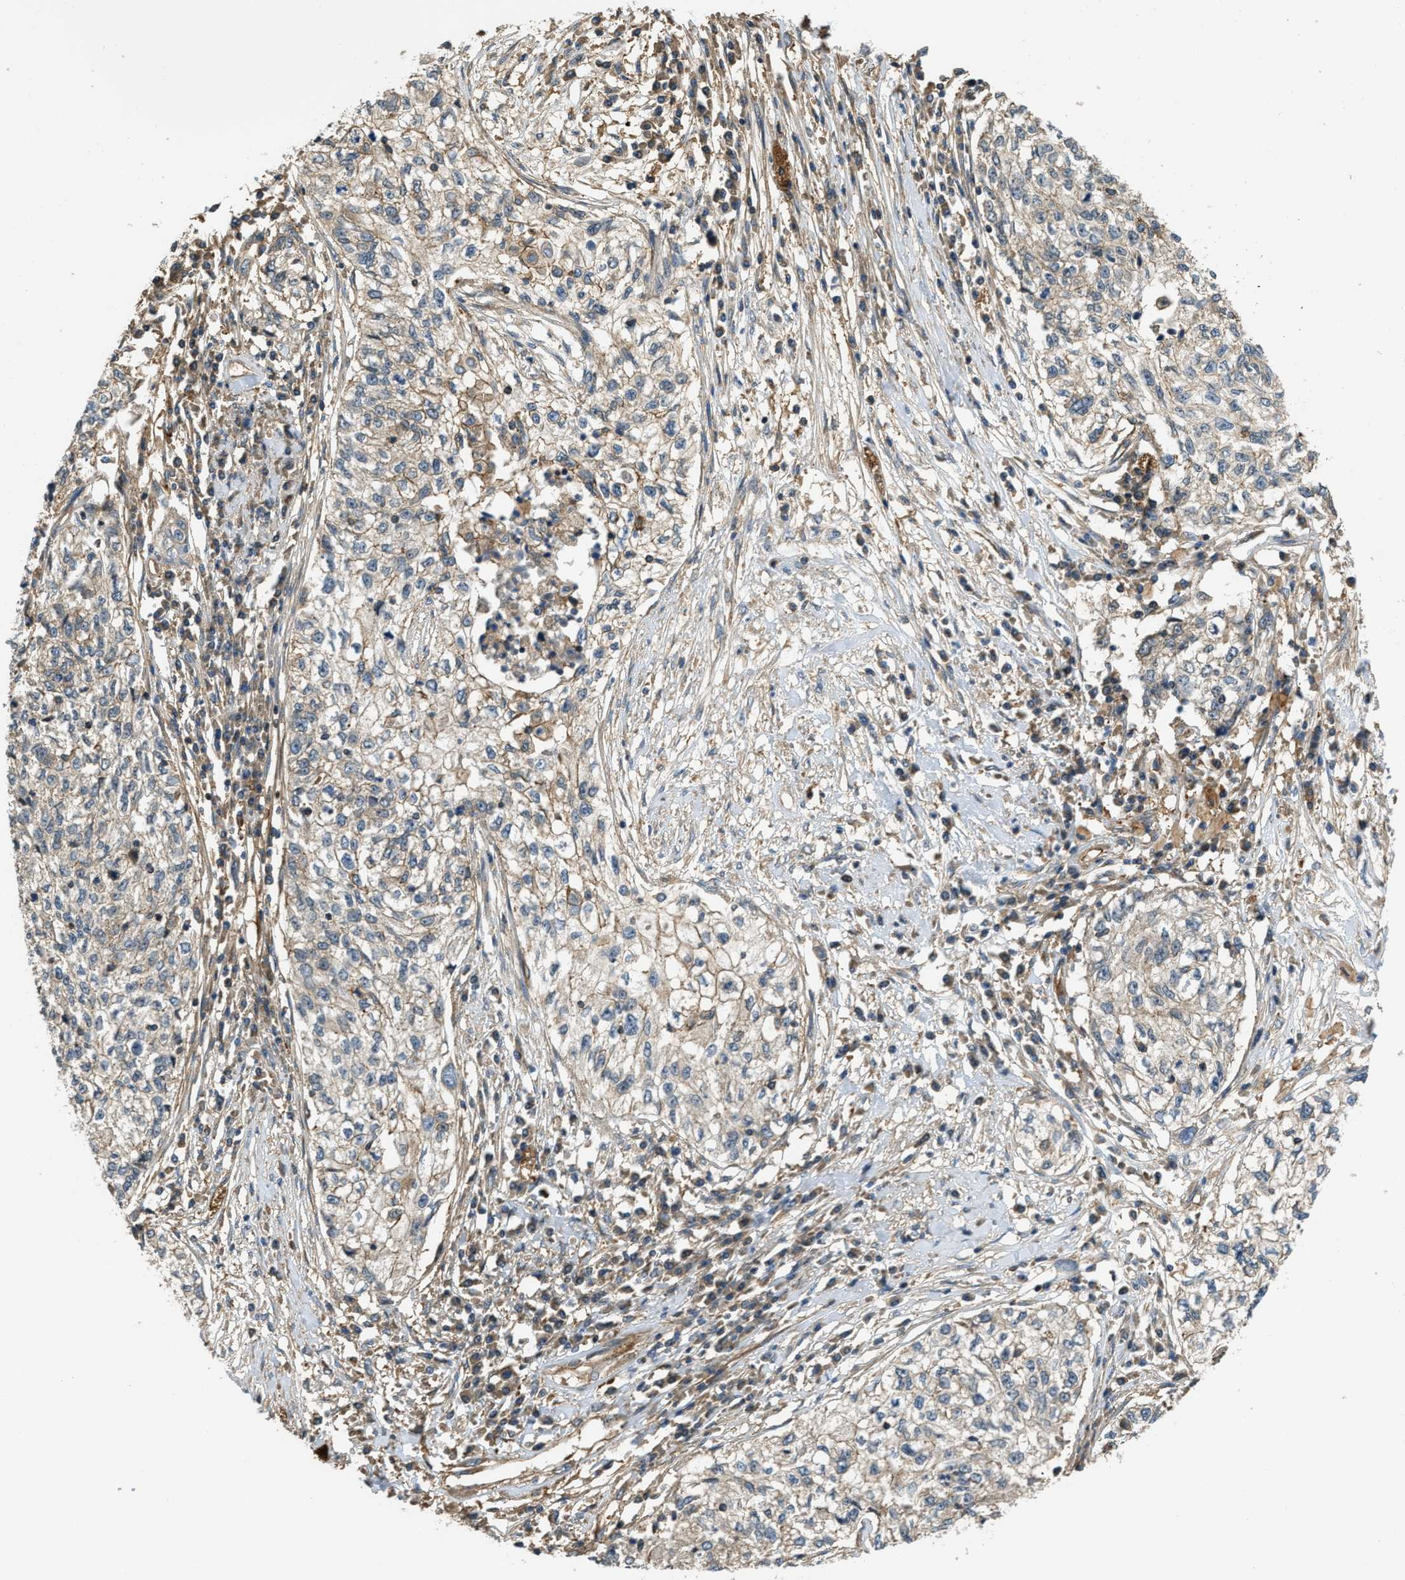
{"staining": {"intensity": "weak", "quantity": "<25%", "location": "cytoplasmic/membranous"}, "tissue": "cervical cancer", "cell_type": "Tumor cells", "image_type": "cancer", "snomed": [{"axis": "morphology", "description": "Squamous cell carcinoma, NOS"}, {"axis": "topography", "description": "Cervix"}], "caption": "Immunohistochemistry (IHC) image of neoplastic tissue: human cervical cancer stained with DAB (3,3'-diaminobenzidine) displays no significant protein staining in tumor cells. (DAB (3,3'-diaminobenzidine) IHC visualized using brightfield microscopy, high magnification).", "gene": "BAG4", "patient": {"sex": "female", "age": 57}}